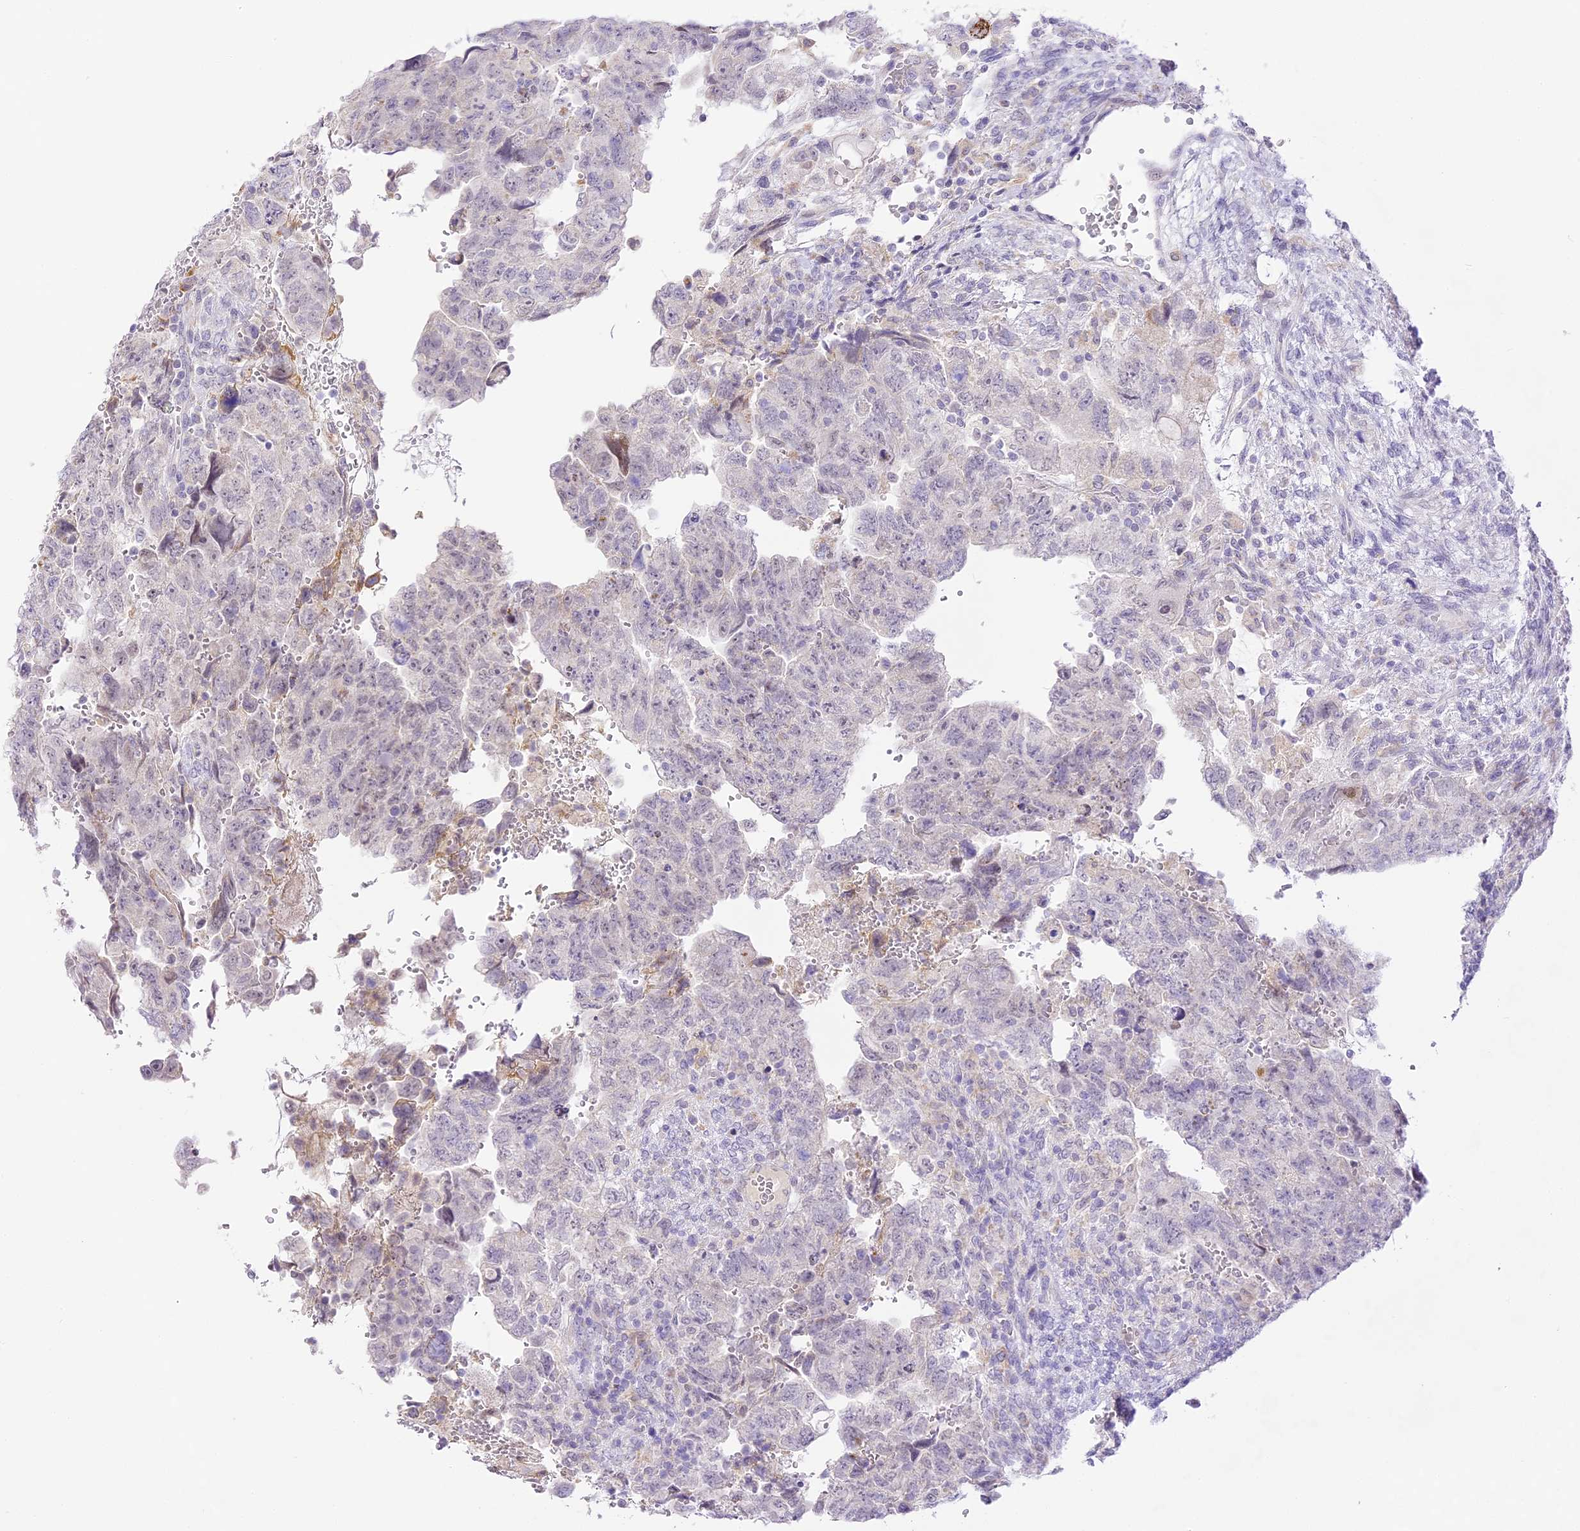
{"staining": {"intensity": "negative", "quantity": "none", "location": "none"}, "tissue": "testis cancer", "cell_type": "Tumor cells", "image_type": "cancer", "snomed": [{"axis": "morphology", "description": "Carcinoma, Embryonal, NOS"}, {"axis": "topography", "description": "Testis"}], "caption": "Human testis cancer stained for a protein using immunohistochemistry (IHC) displays no expression in tumor cells.", "gene": "CCDC30", "patient": {"sex": "male", "age": 36}}